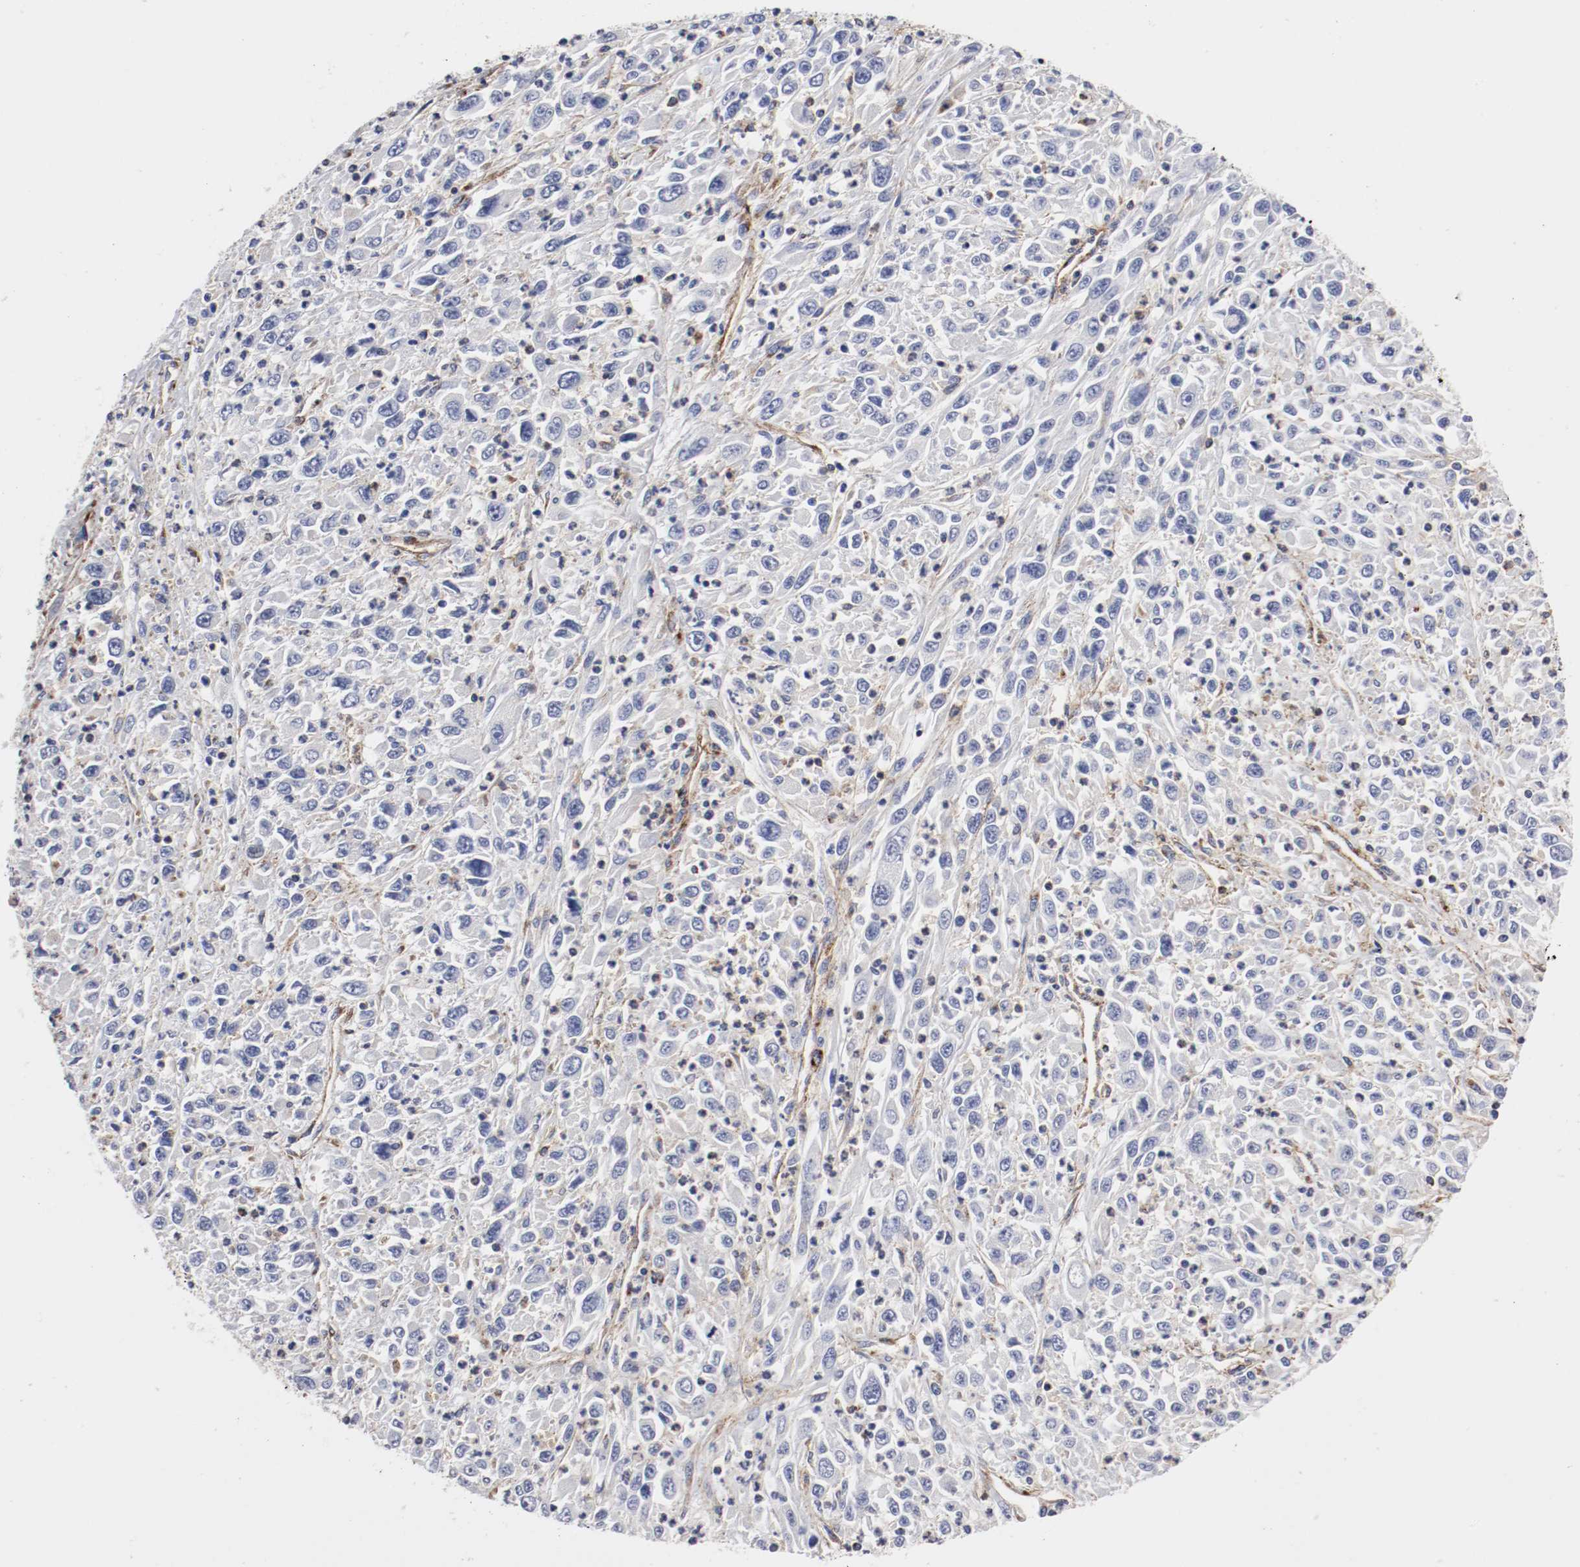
{"staining": {"intensity": "moderate", "quantity": "25%-75%", "location": "cytoplasmic/membranous"}, "tissue": "melanoma", "cell_type": "Tumor cells", "image_type": "cancer", "snomed": [{"axis": "morphology", "description": "Malignant melanoma, Metastatic site"}, {"axis": "topography", "description": "Skin"}], "caption": "Malignant melanoma (metastatic site) tissue displays moderate cytoplasmic/membranous positivity in about 25%-75% of tumor cells", "gene": "IFITM1", "patient": {"sex": "female", "age": 56}}